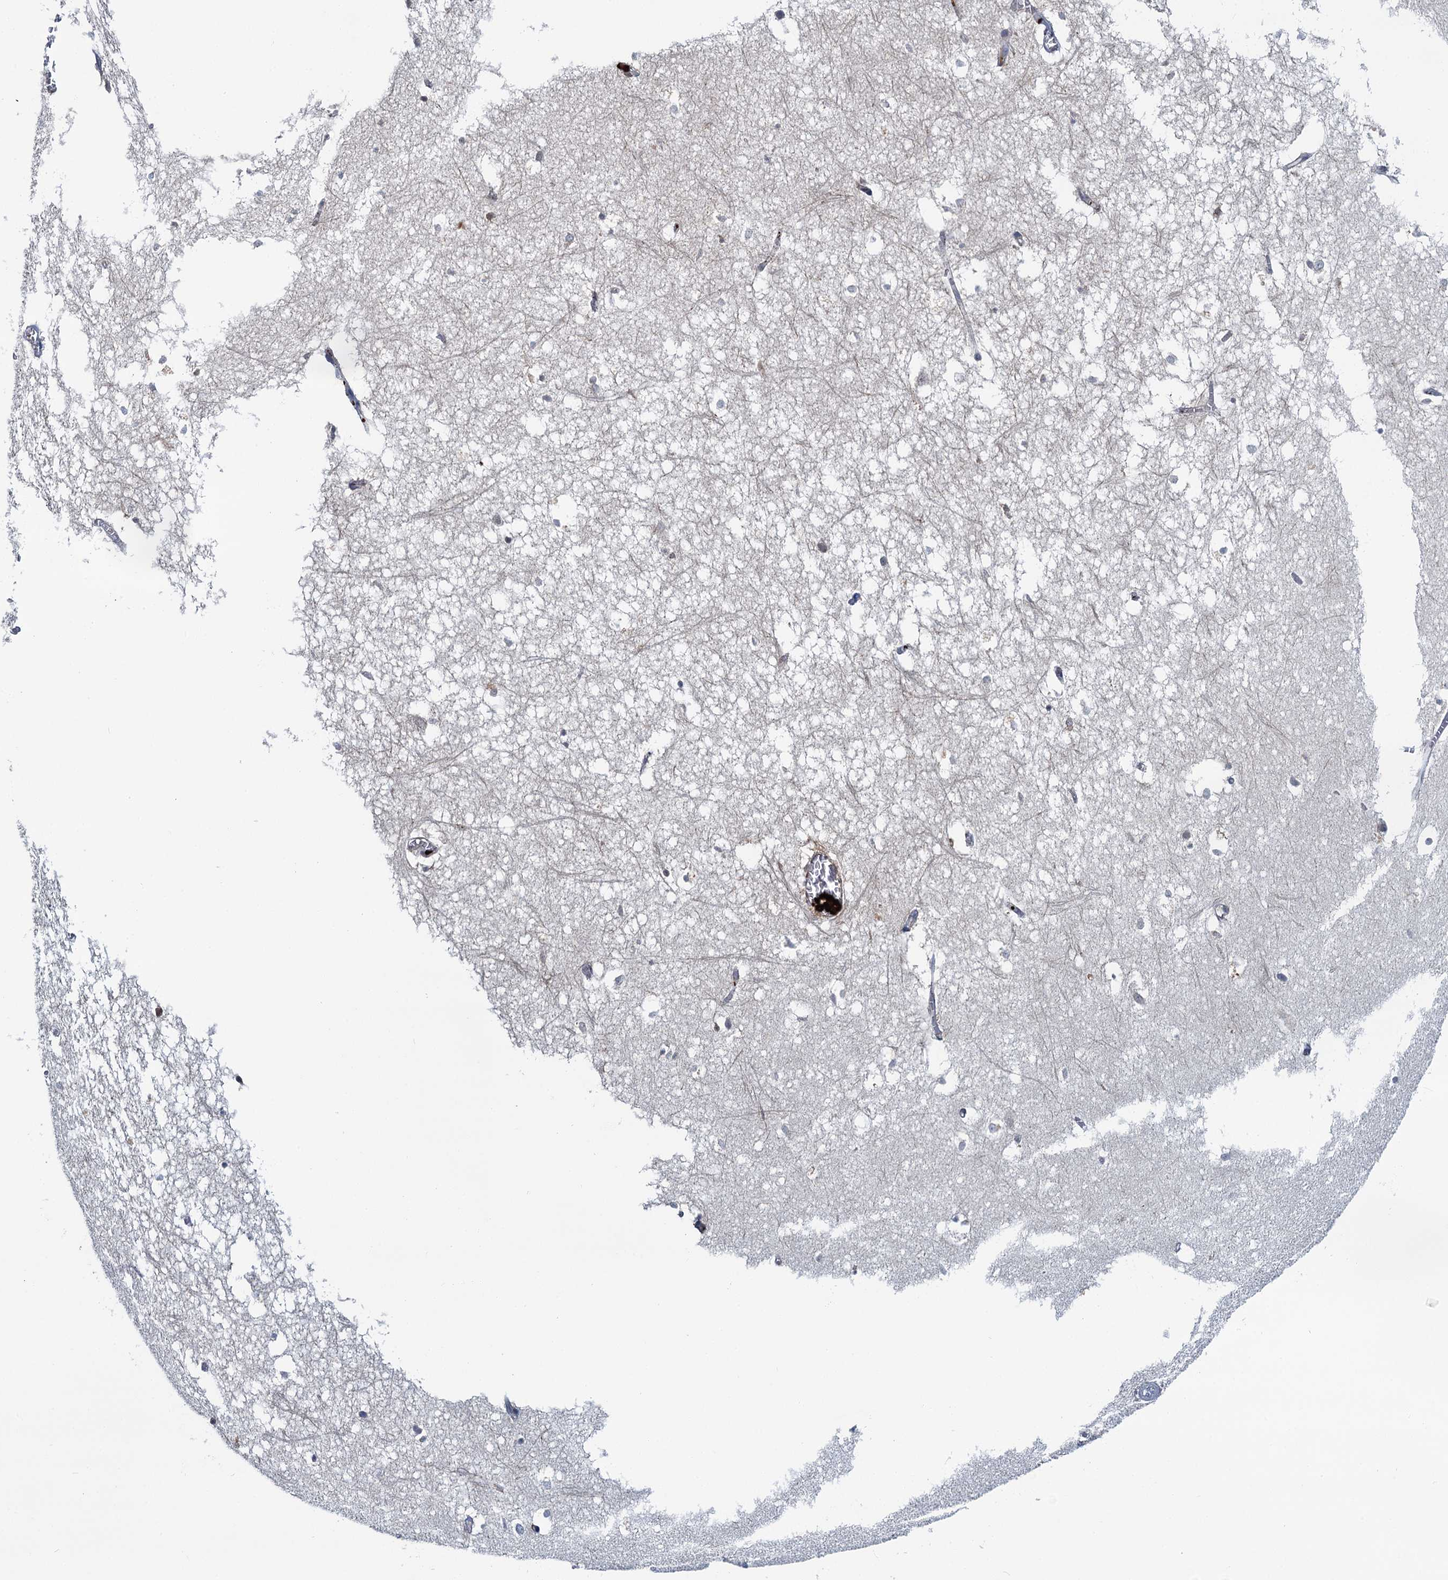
{"staining": {"intensity": "negative", "quantity": "none", "location": "none"}, "tissue": "hippocampus", "cell_type": "Glial cells", "image_type": "normal", "snomed": [{"axis": "morphology", "description": "Normal tissue, NOS"}, {"axis": "topography", "description": "Hippocampus"}], "caption": "An image of hippocampus stained for a protein shows no brown staining in glial cells. Brightfield microscopy of IHC stained with DAB (brown) and hematoxylin (blue), captured at high magnification.", "gene": "SPINK9", "patient": {"sex": "female", "age": 64}}